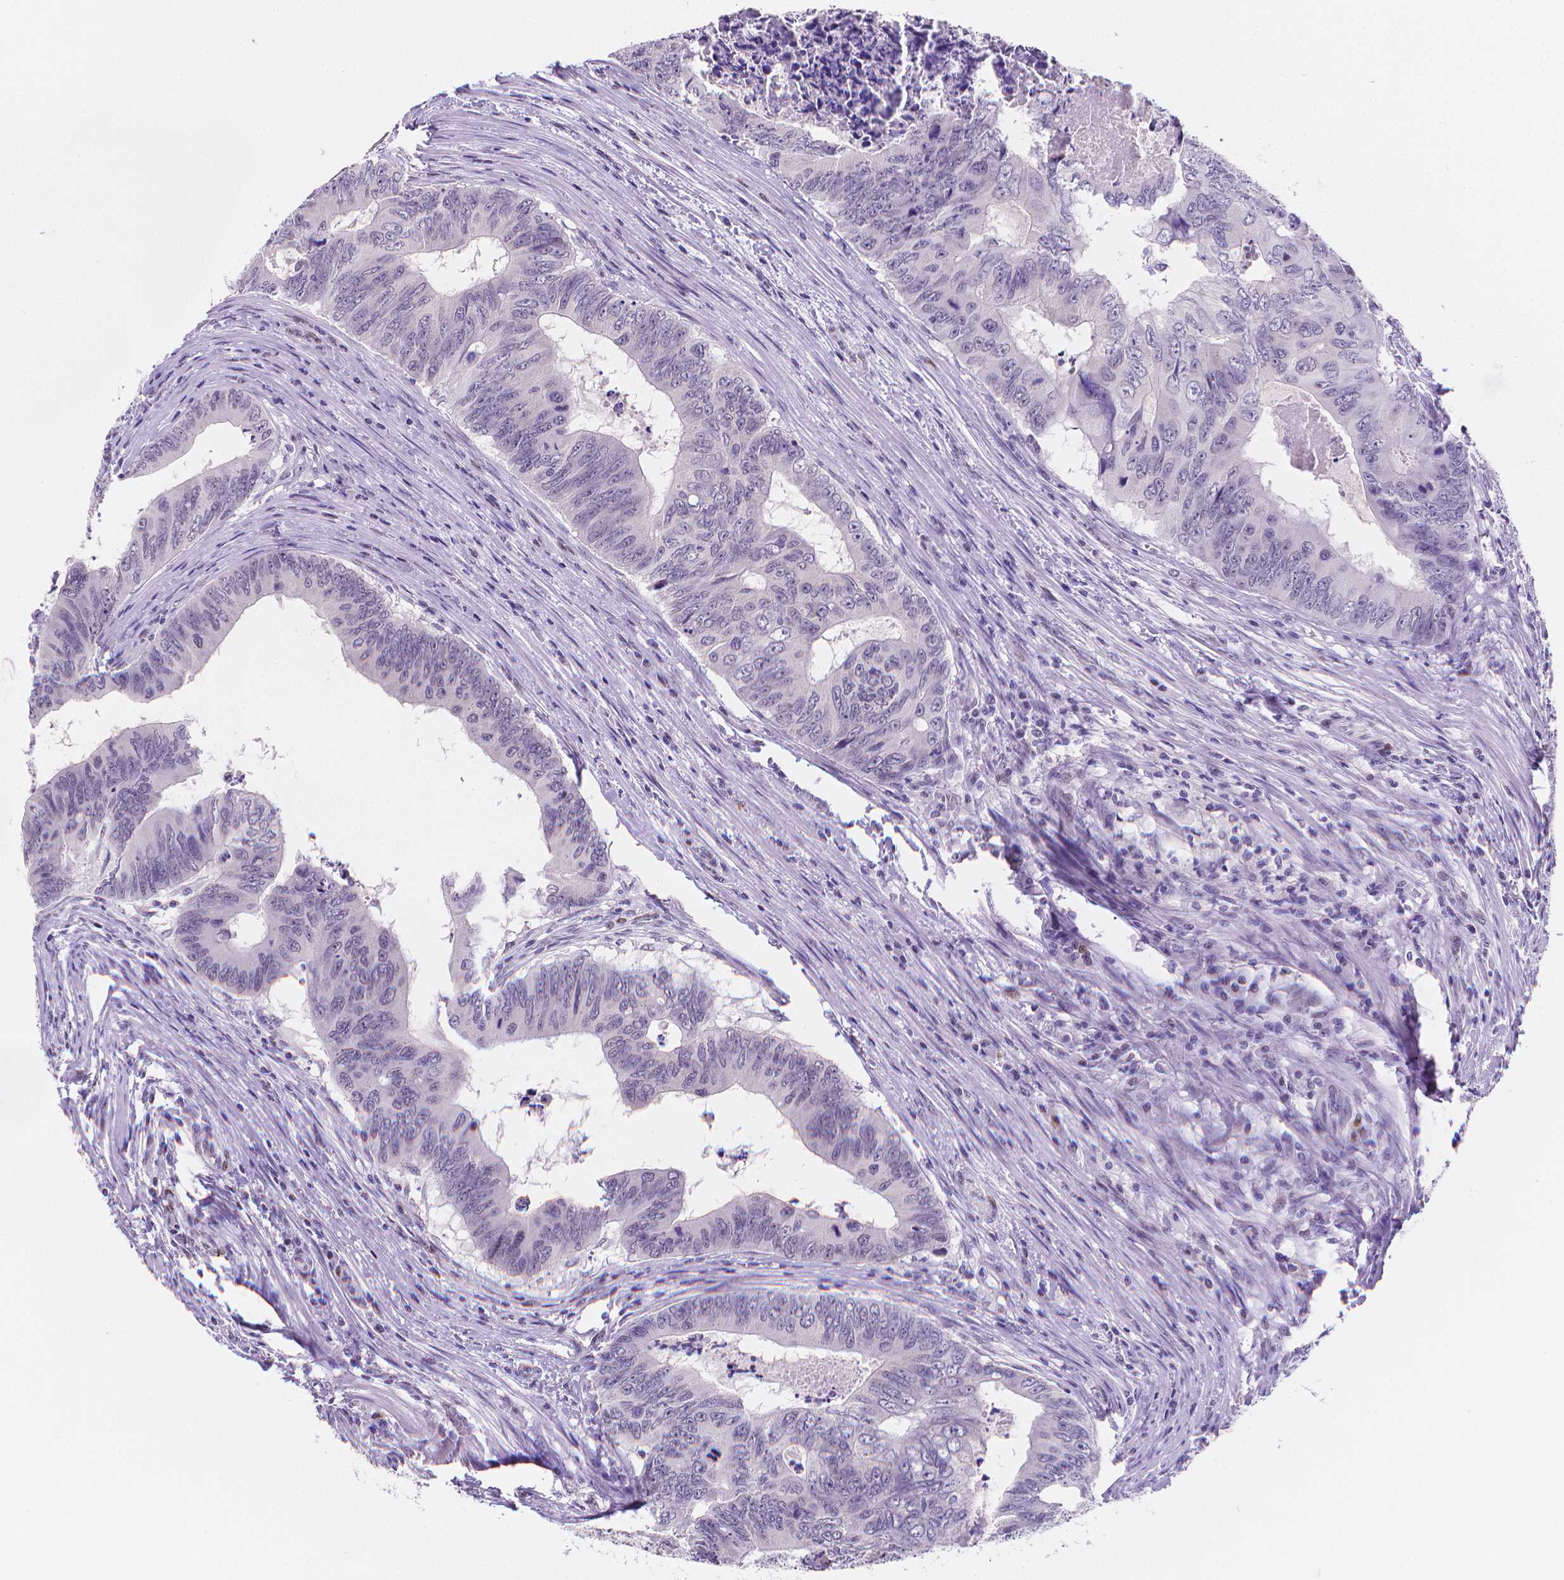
{"staining": {"intensity": "negative", "quantity": "none", "location": "none"}, "tissue": "colorectal cancer", "cell_type": "Tumor cells", "image_type": "cancer", "snomed": [{"axis": "morphology", "description": "Adenocarcinoma, NOS"}, {"axis": "topography", "description": "Colon"}], "caption": "There is no significant staining in tumor cells of colorectal adenocarcinoma. (Brightfield microscopy of DAB IHC at high magnification).", "gene": "MEF2C", "patient": {"sex": "male", "age": 53}}